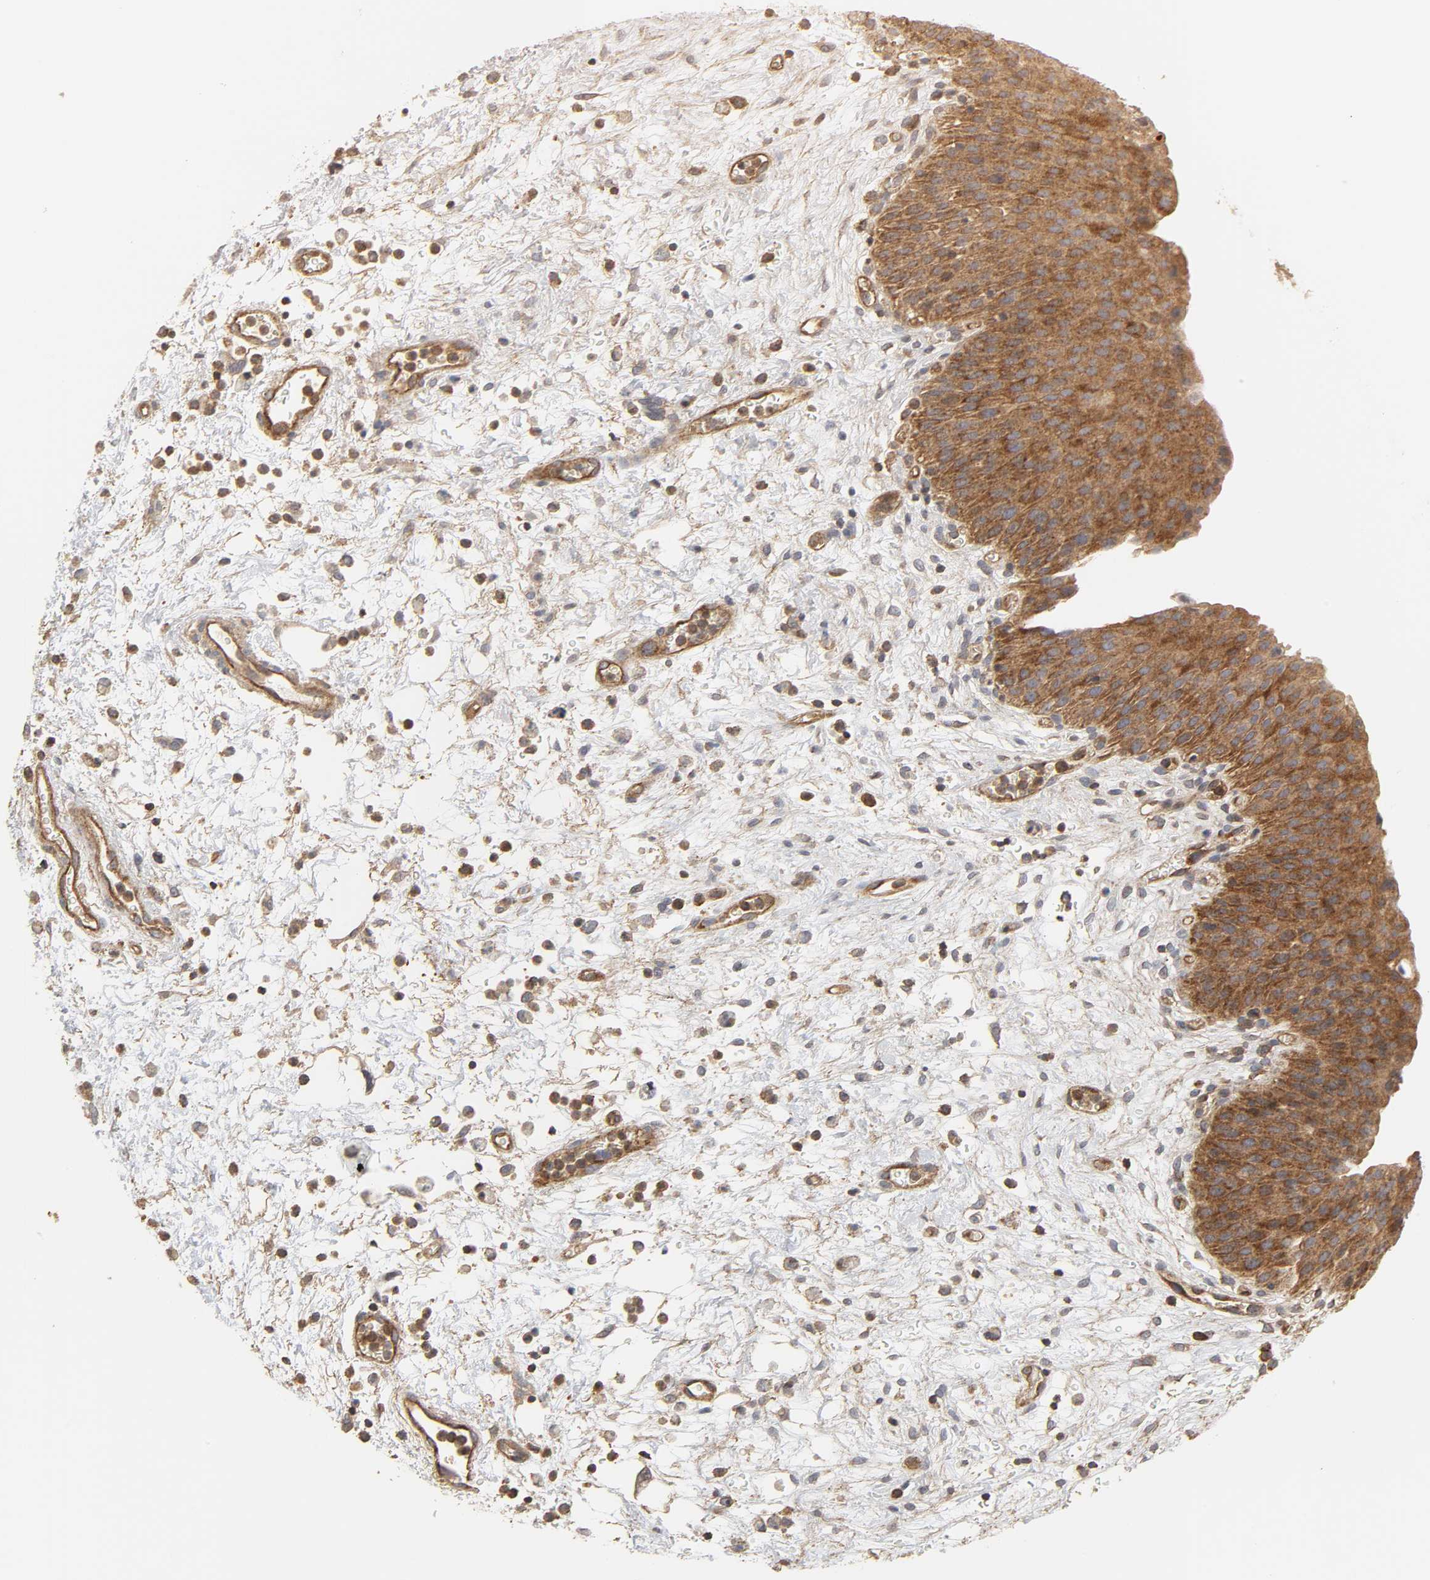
{"staining": {"intensity": "strong", "quantity": ">75%", "location": "cytoplasmic/membranous"}, "tissue": "urinary bladder", "cell_type": "Urothelial cells", "image_type": "normal", "snomed": [{"axis": "morphology", "description": "Normal tissue, NOS"}, {"axis": "morphology", "description": "Dysplasia, NOS"}, {"axis": "topography", "description": "Urinary bladder"}], "caption": "DAB (3,3'-diaminobenzidine) immunohistochemical staining of normal human urinary bladder shows strong cytoplasmic/membranous protein staining in approximately >75% of urothelial cells. (Stains: DAB (3,3'-diaminobenzidine) in brown, nuclei in blue, Microscopy: brightfield microscopy at high magnification).", "gene": "SH3GLB1", "patient": {"sex": "male", "age": 35}}